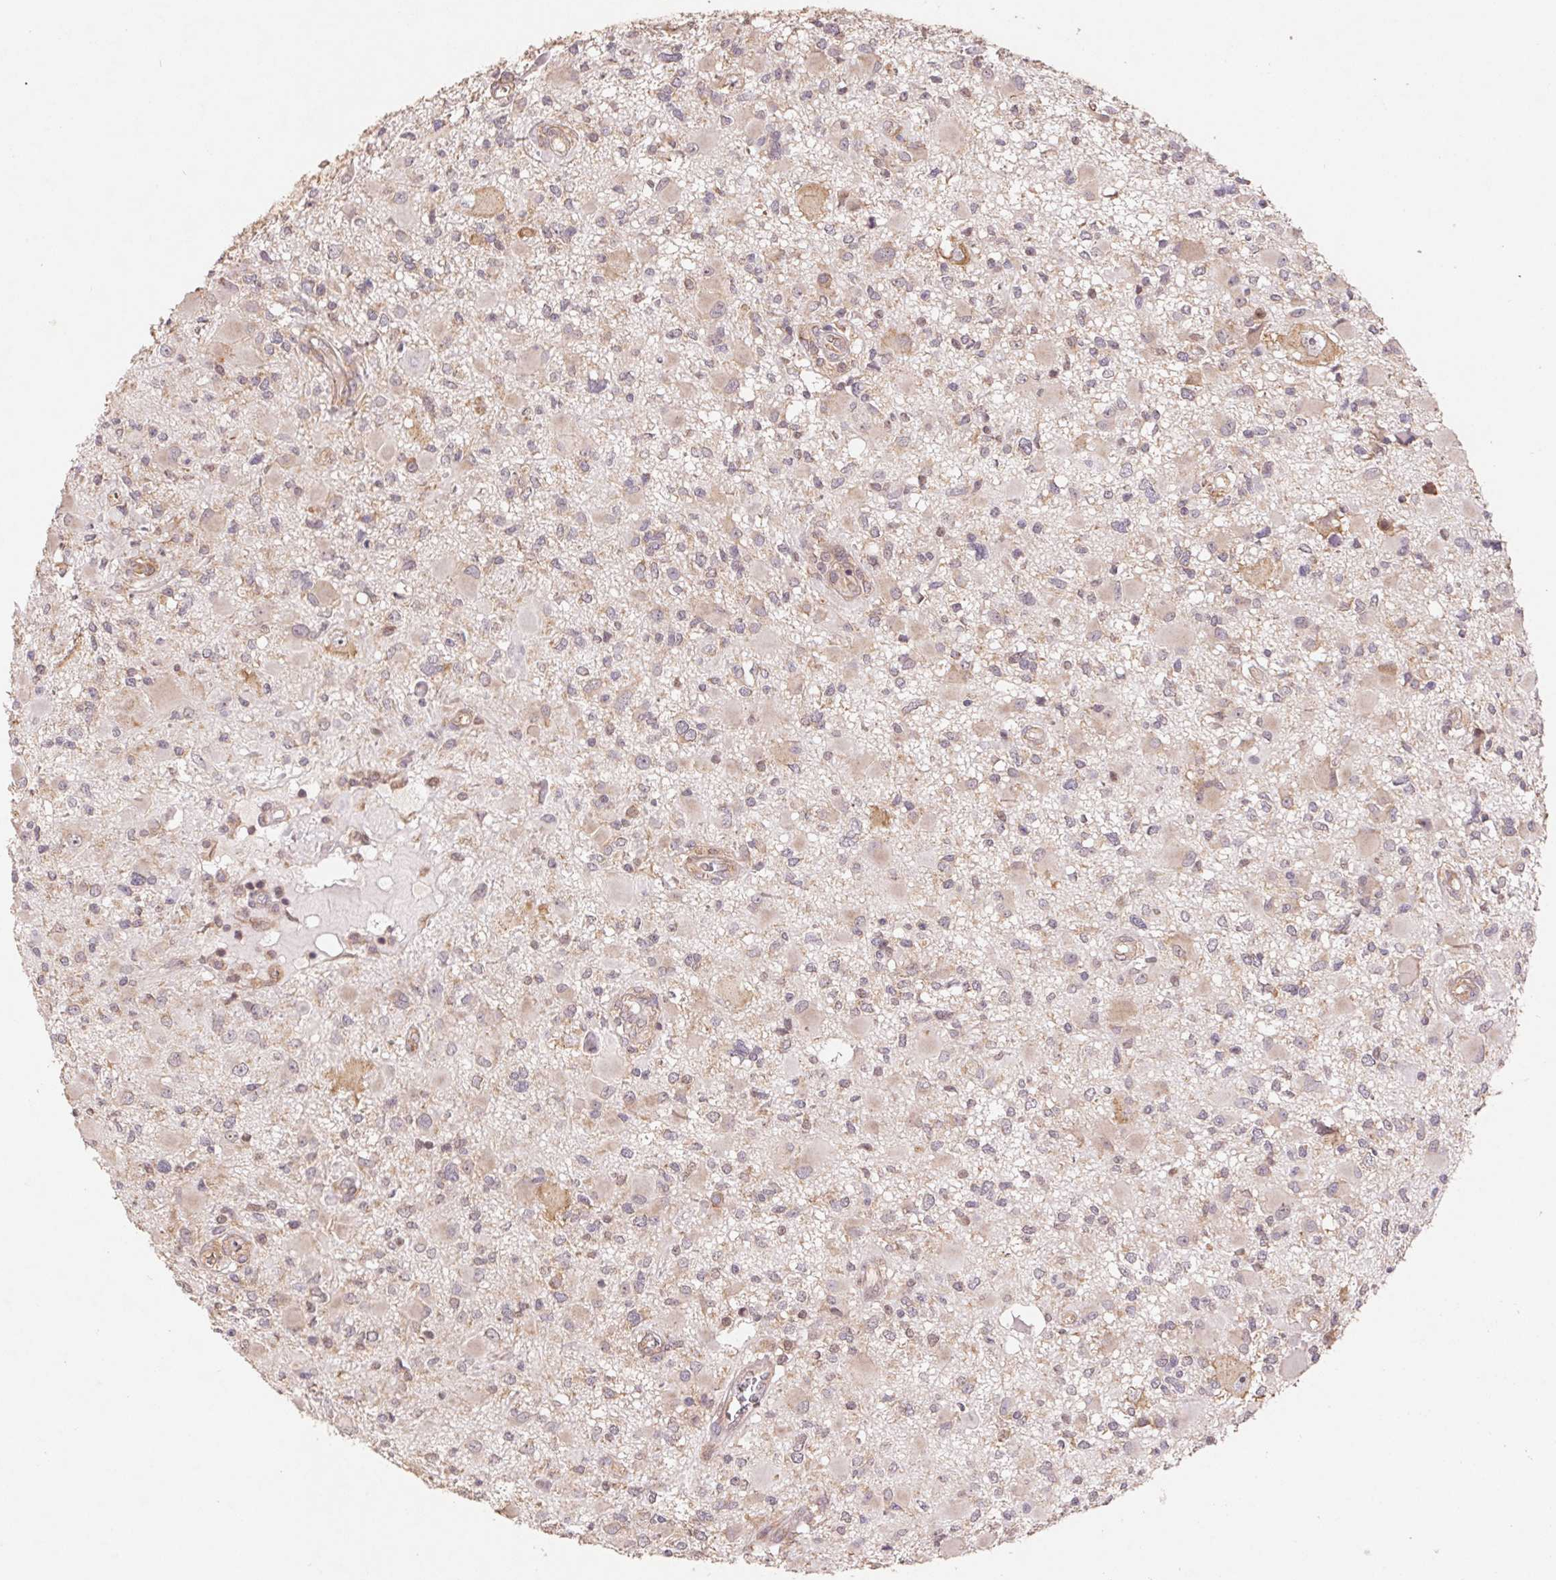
{"staining": {"intensity": "weak", "quantity": "25%-75%", "location": "cytoplasmic/membranous"}, "tissue": "glioma", "cell_type": "Tumor cells", "image_type": "cancer", "snomed": [{"axis": "morphology", "description": "Glioma, malignant, High grade"}, {"axis": "topography", "description": "Brain"}], "caption": "Malignant glioma (high-grade) stained with DAB immunohistochemistry (IHC) shows low levels of weak cytoplasmic/membranous staining in approximately 25%-75% of tumor cells.", "gene": "RPL27A", "patient": {"sex": "male", "age": 54}}